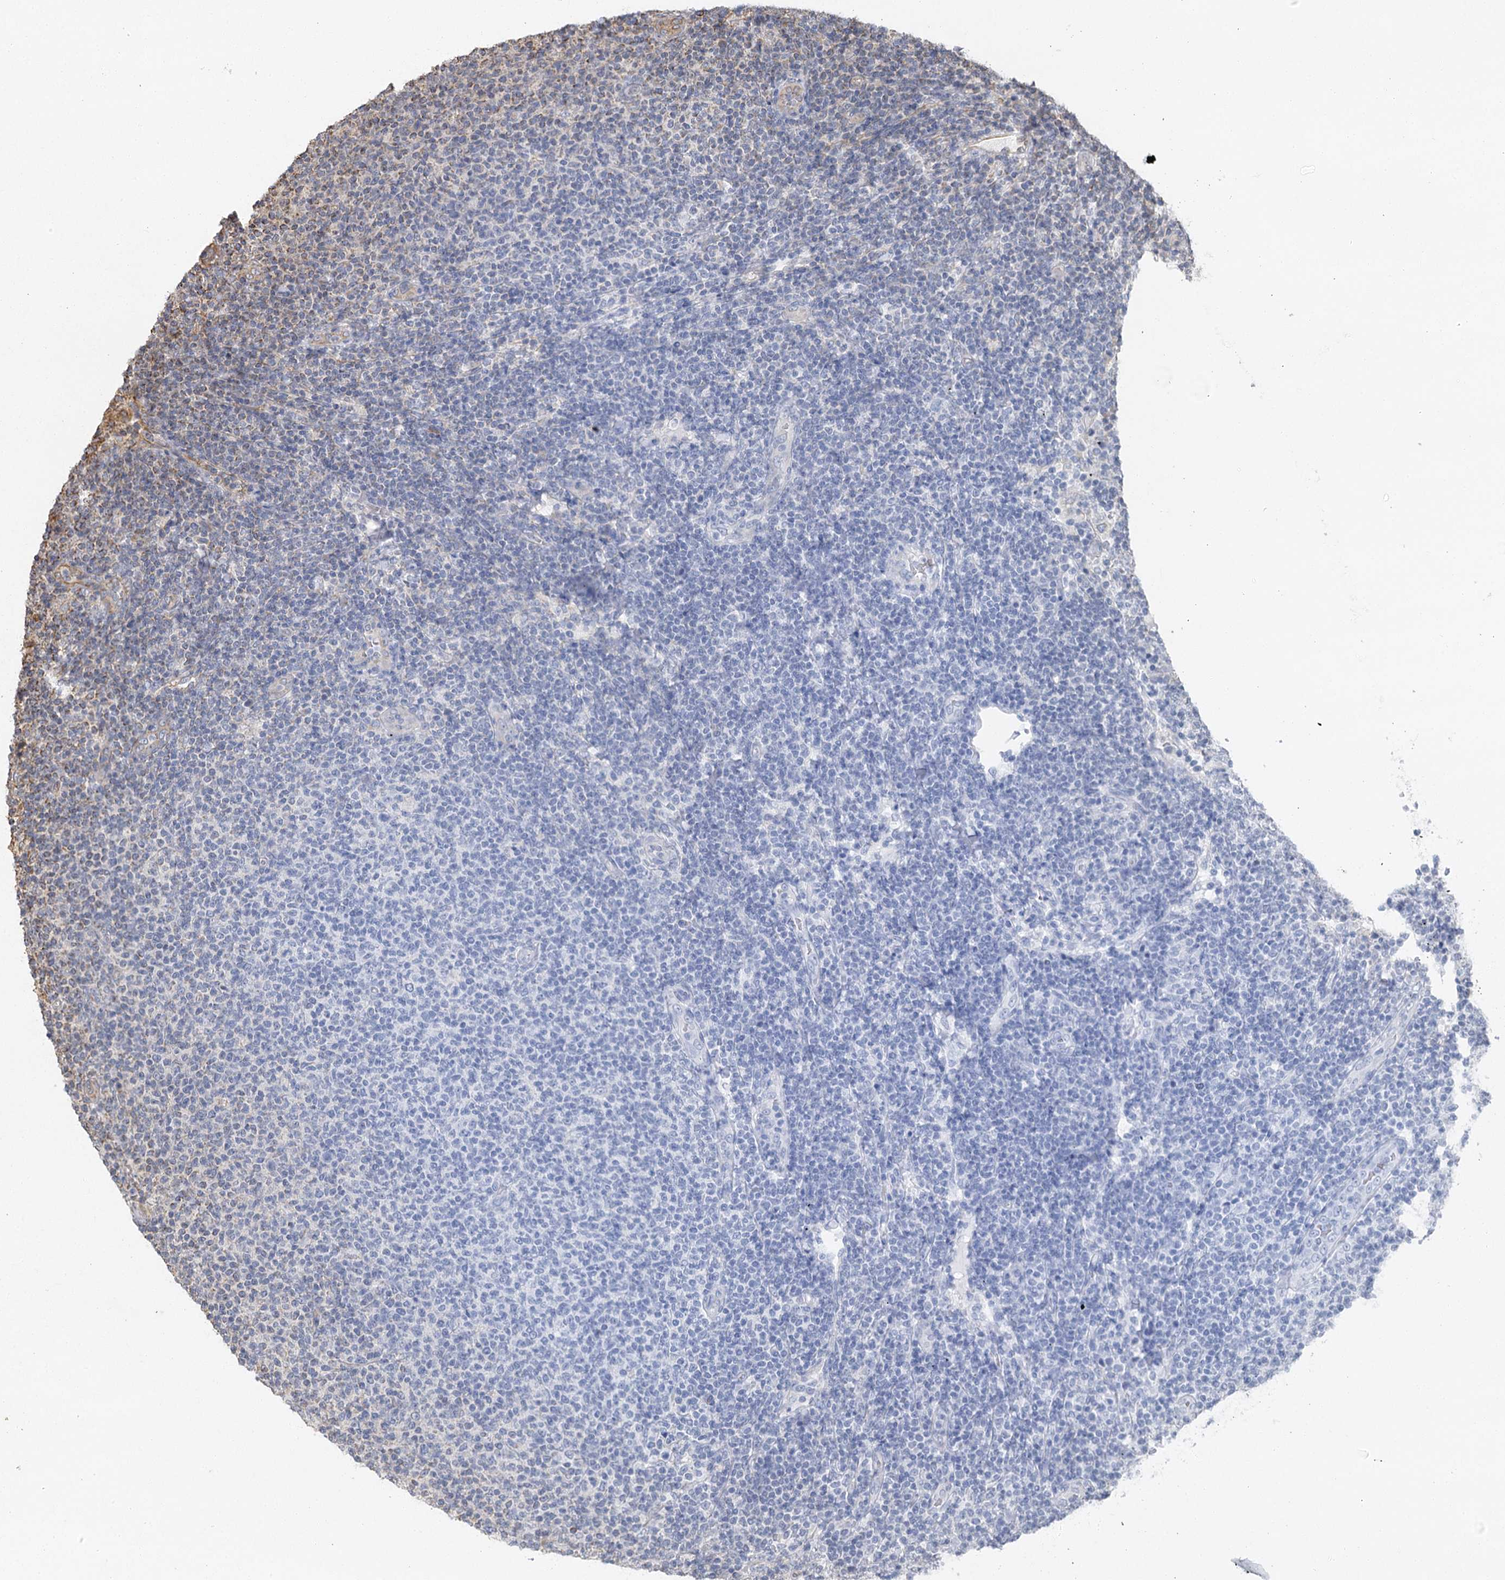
{"staining": {"intensity": "weak", "quantity": "<25%", "location": "cytoplasmic/membranous"}, "tissue": "lymphoma", "cell_type": "Tumor cells", "image_type": "cancer", "snomed": [{"axis": "morphology", "description": "Malignant lymphoma, non-Hodgkin's type, Low grade"}, {"axis": "topography", "description": "Lymph node"}], "caption": "A high-resolution photomicrograph shows immunohistochemistry staining of lymphoma, which exhibits no significant staining in tumor cells.", "gene": "IL11RA", "patient": {"sex": "male", "age": 66}}